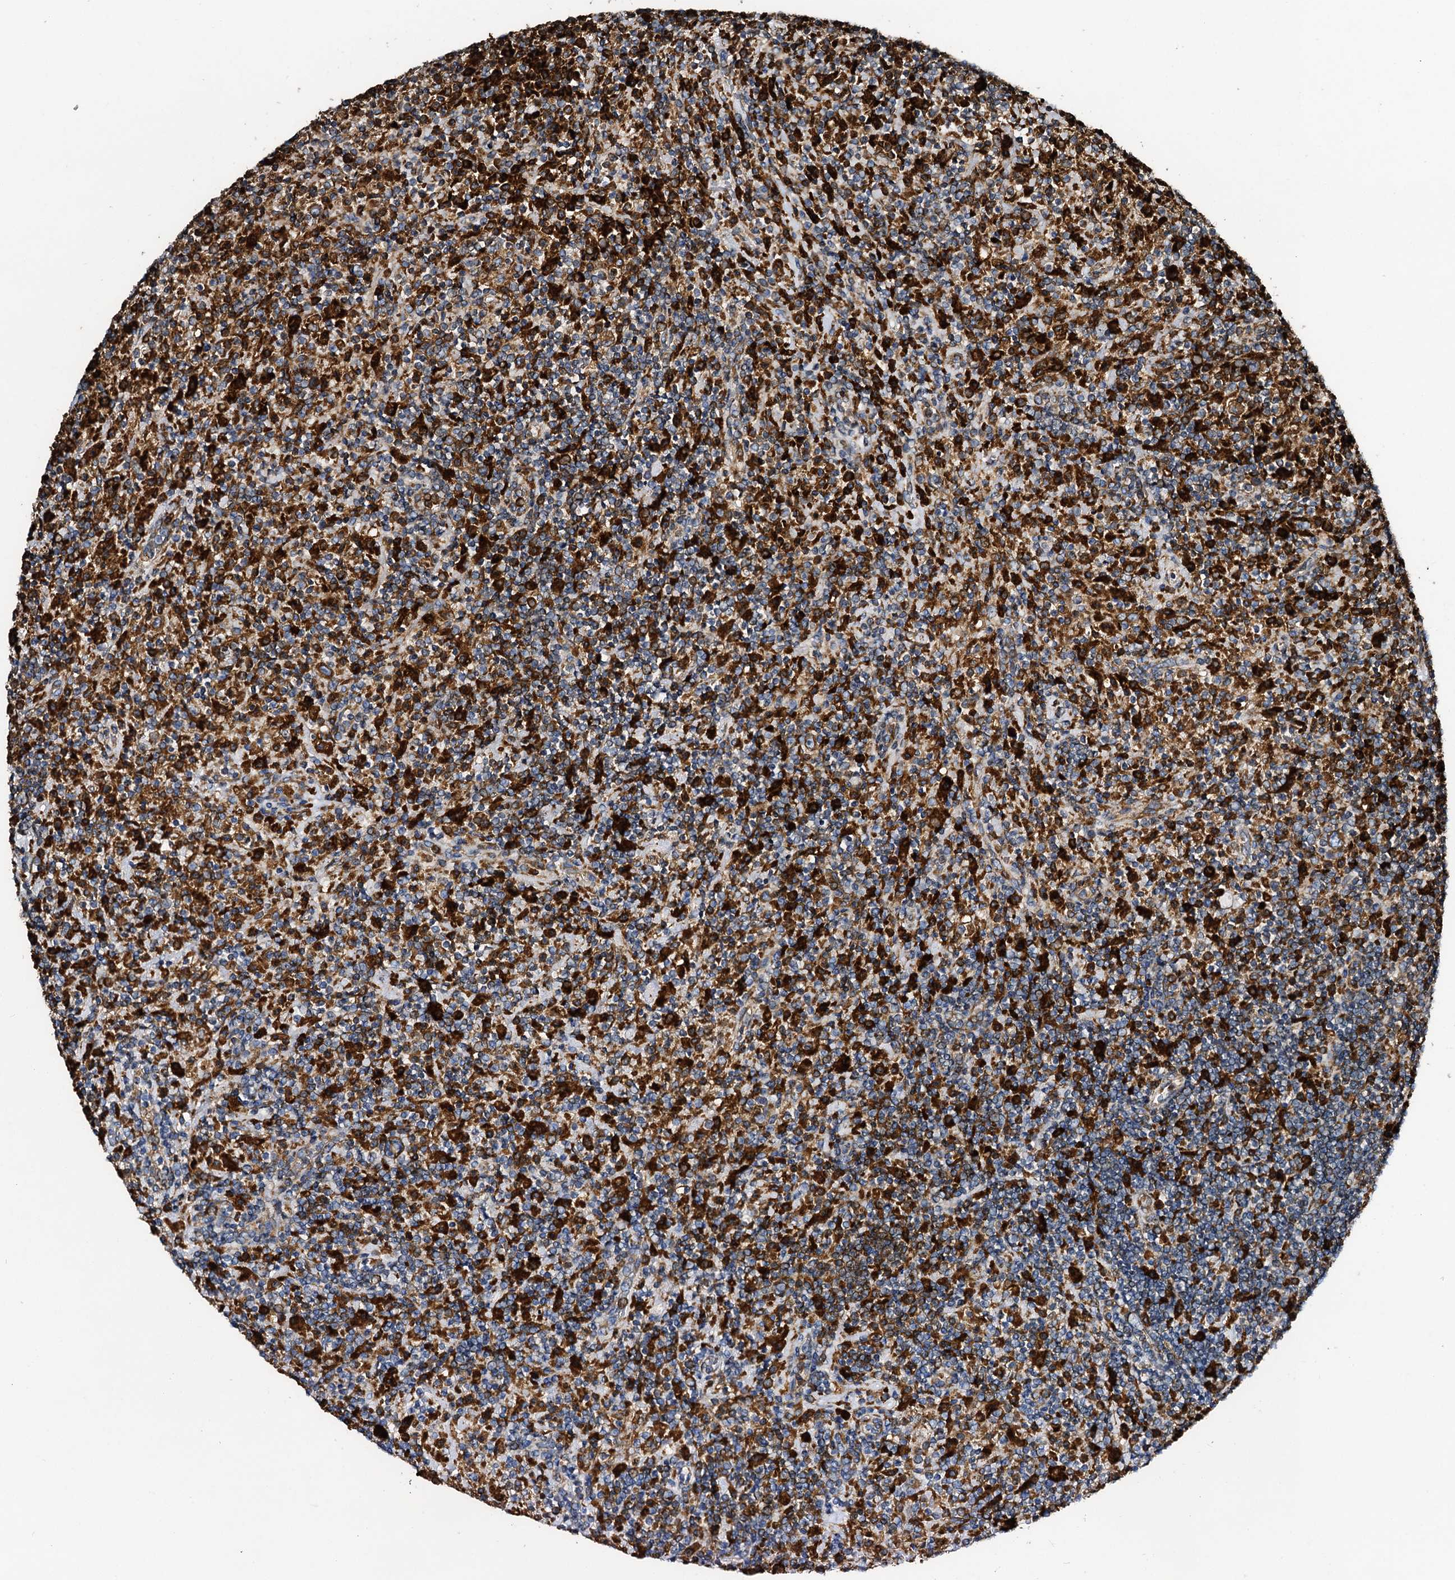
{"staining": {"intensity": "strong", "quantity": ">75%", "location": "cytoplasmic/membranous"}, "tissue": "lymphoma", "cell_type": "Tumor cells", "image_type": "cancer", "snomed": [{"axis": "morphology", "description": "Hodgkin's disease, NOS"}, {"axis": "topography", "description": "Lymph node"}], "caption": "This image reveals lymphoma stained with immunohistochemistry (IHC) to label a protein in brown. The cytoplasmic/membranous of tumor cells show strong positivity for the protein. Nuclei are counter-stained blue.", "gene": "ERP29", "patient": {"sex": "male", "age": 70}}